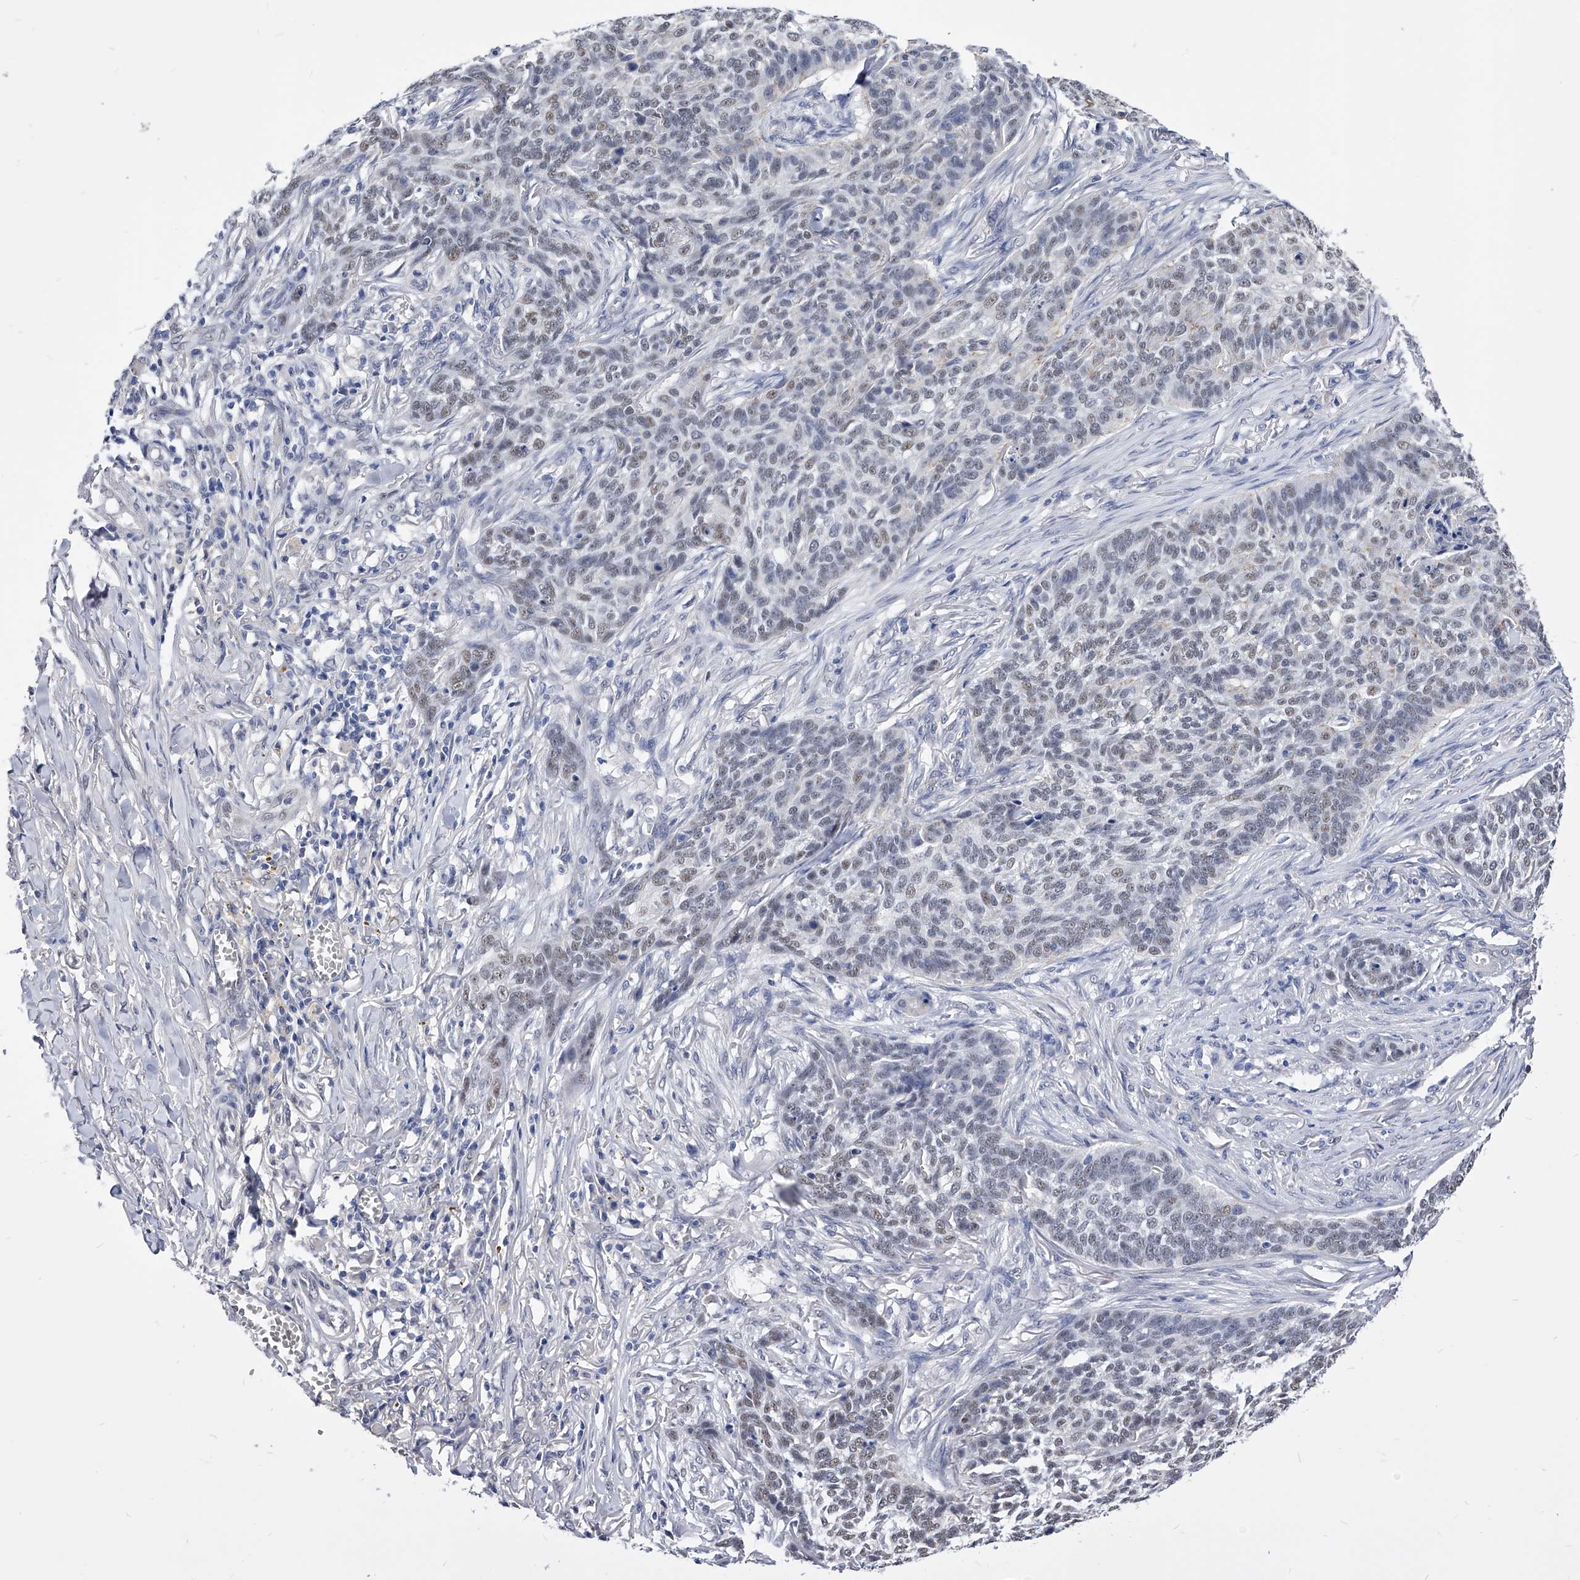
{"staining": {"intensity": "weak", "quantity": "<25%", "location": "nuclear"}, "tissue": "skin cancer", "cell_type": "Tumor cells", "image_type": "cancer", "snomed": [{"axis": "morphology", "description": "Basal cell carcinoma"}, {"axis": "topography", "description": "Skin"}], "caption": "Immunohistochemical staining of skin cancer reveals no significant positivity in tumor cells.", "gene": "ZNF529", "patient": {"sex": "male", "age": 85}}